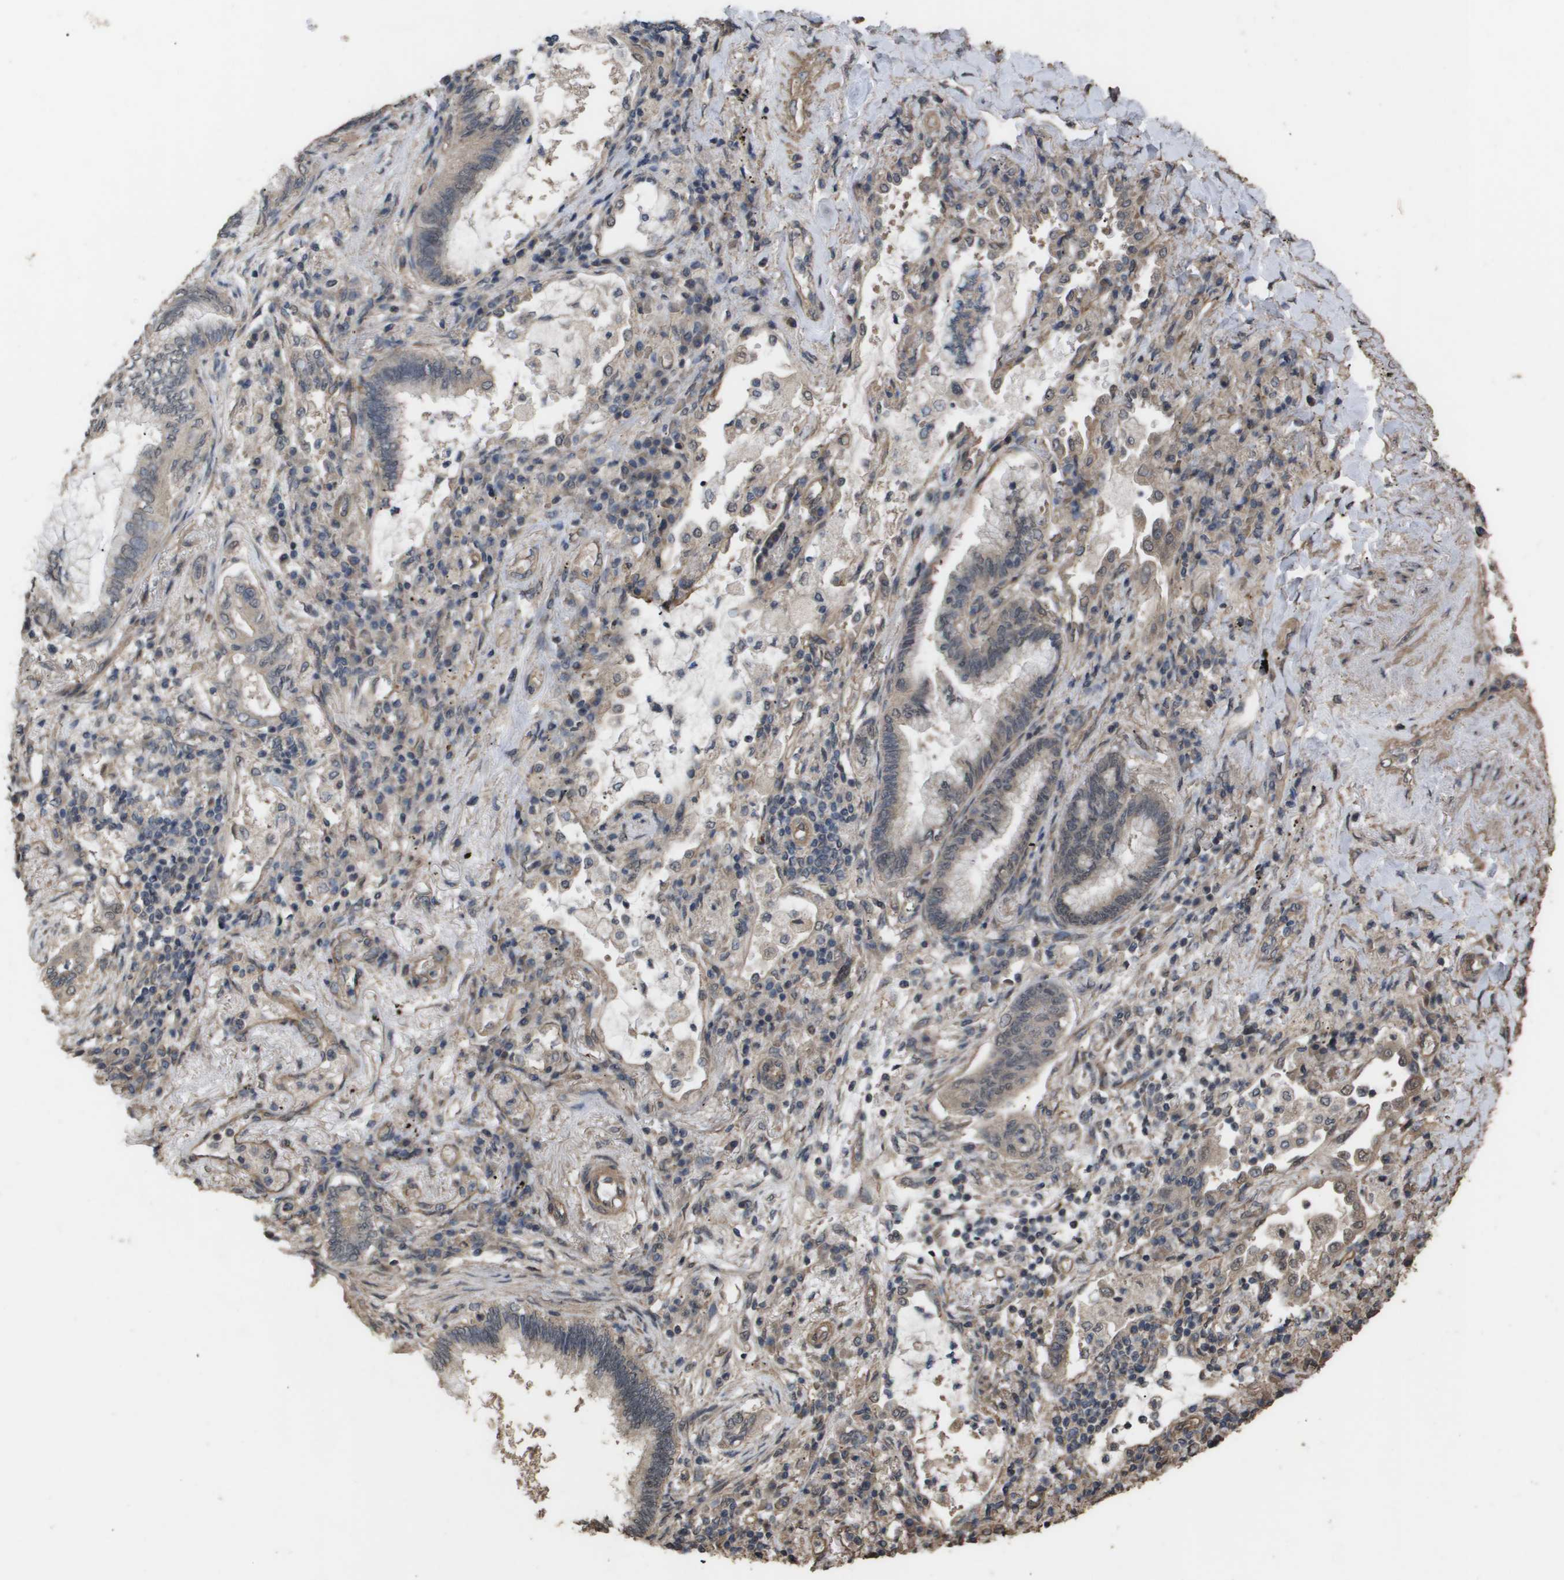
{"staining": {"intensity": "weak", "quantity": "25%-75%", "location": "cytoplasmic/membranous"}, "tissue": "lung cancer", "cell_type": "Tumor cells", "image_type": "cancer", "snomed": [{"axis": "morphology", "description": "Normal tissue, NOS"}, {"axis": "morphology", "description": "Adenocarcinoma, NOS"}, {"axis": "topography", "description": "Bronchus"}, {"axis": "topography", "description": "Lung"}], "caption": "Approximately 25%-75% of tumor cells in lung cancer show weak cytoplasmic/membranous protein expression as visualized by brown immunohistochemical staining.", "gene": "CUL5", "patient": {"sex": "female", "age": 70}}